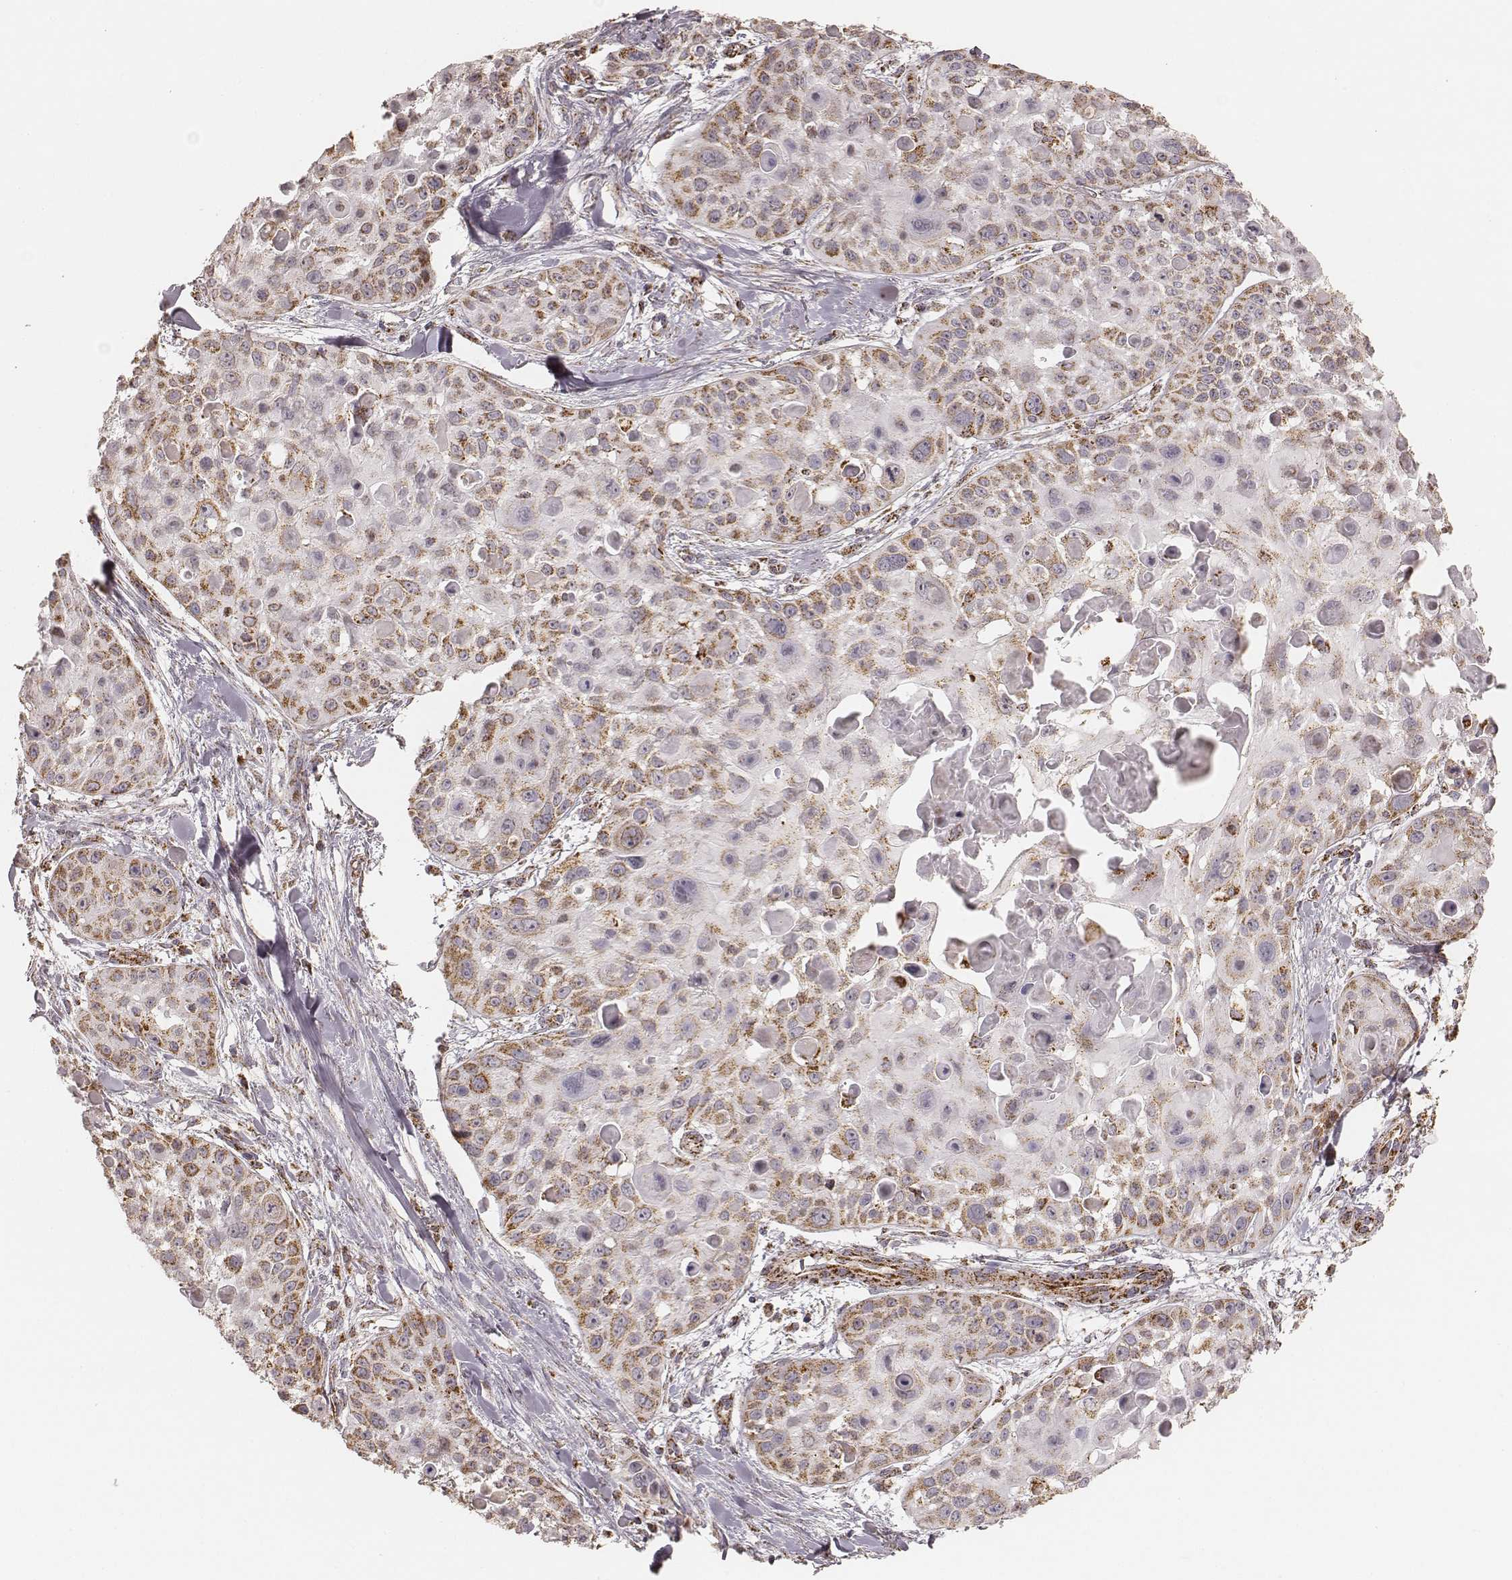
{"staining": {"intensity": "moderate", "quantity": ">75%", "location": "cytoplasmic/membranous"}, "tissue": "skin cancer", "cell_type": "Tumor cells", "image_type": "cancer", "snomed": [{"axis": "morphology", "description": "Squamous cell carcinoma, NOS"}, {"axis": "topography", "description": "Skin"}, {"axis": "topography", "description": "Anal"}], "caption": "Tumor cells reveal moderate cytoplasmic/membranous positivity in about >75% of cells in skin cancer.", "gene": "CS", "patient": {"sex": "female", "age": 75}}